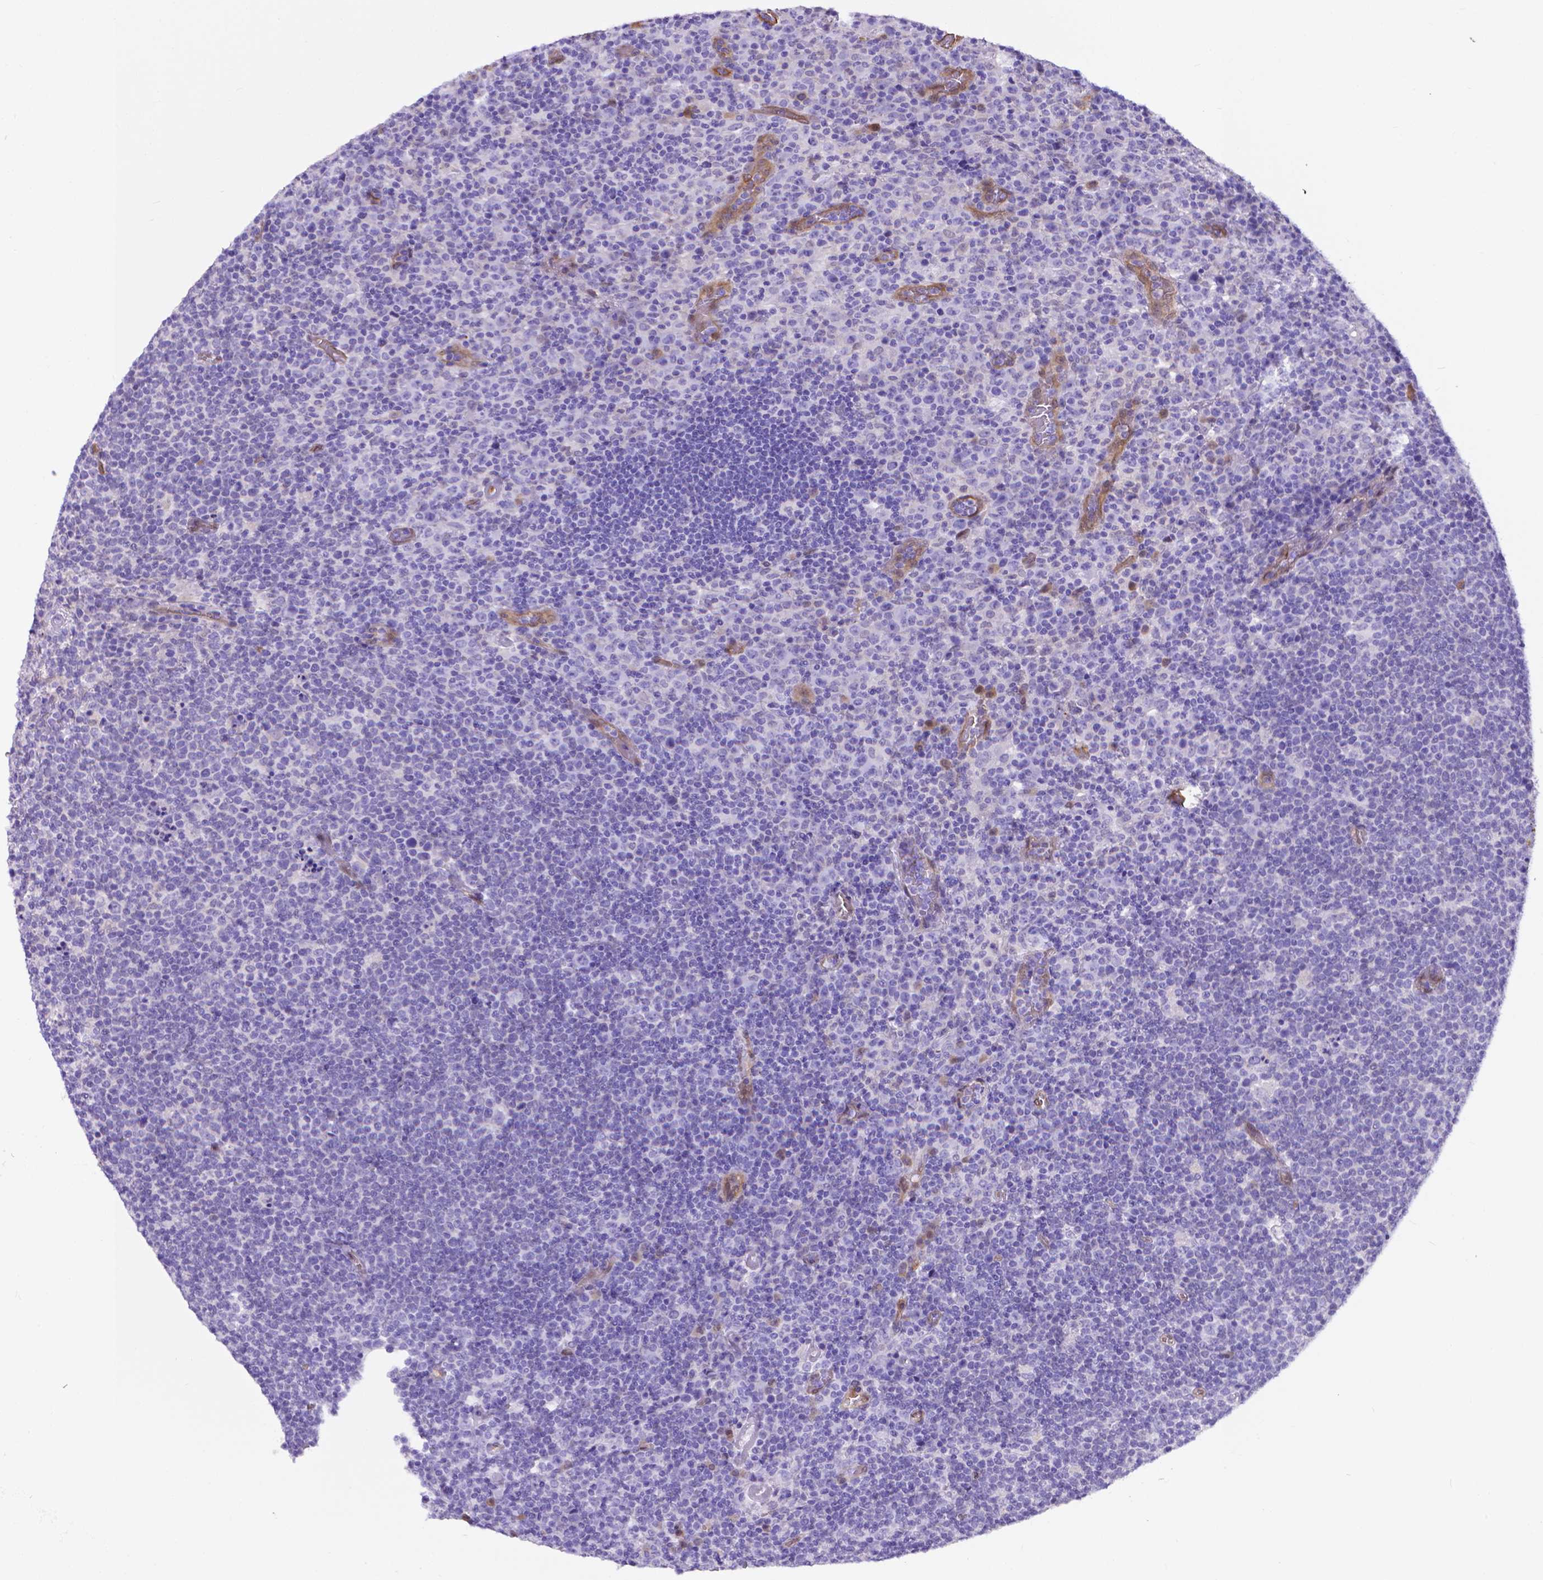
{"staining": {"intensity": "negative", "quantity": "none", "location": "none"}, "tissue": "lymphoma", "cell_type": "Tumor cells", "image_type": "cancer", "snomed": [{"axis": "morphology", "description": "Malignant lymphoma, non-Hodgkin's type, High grade"}, {"axis": "topography", "description": "Lymph node"}], "caption": "Immunohistochemistry photomicrograph of neoplastic tissue: human malignant lymphoma, non-Hodgkin's type (high-grade) stained with DAB reveals no significant protein staining in tumor cells.", "gene": "CLIC4", "patient": {"sex": "male", "age": 61}}